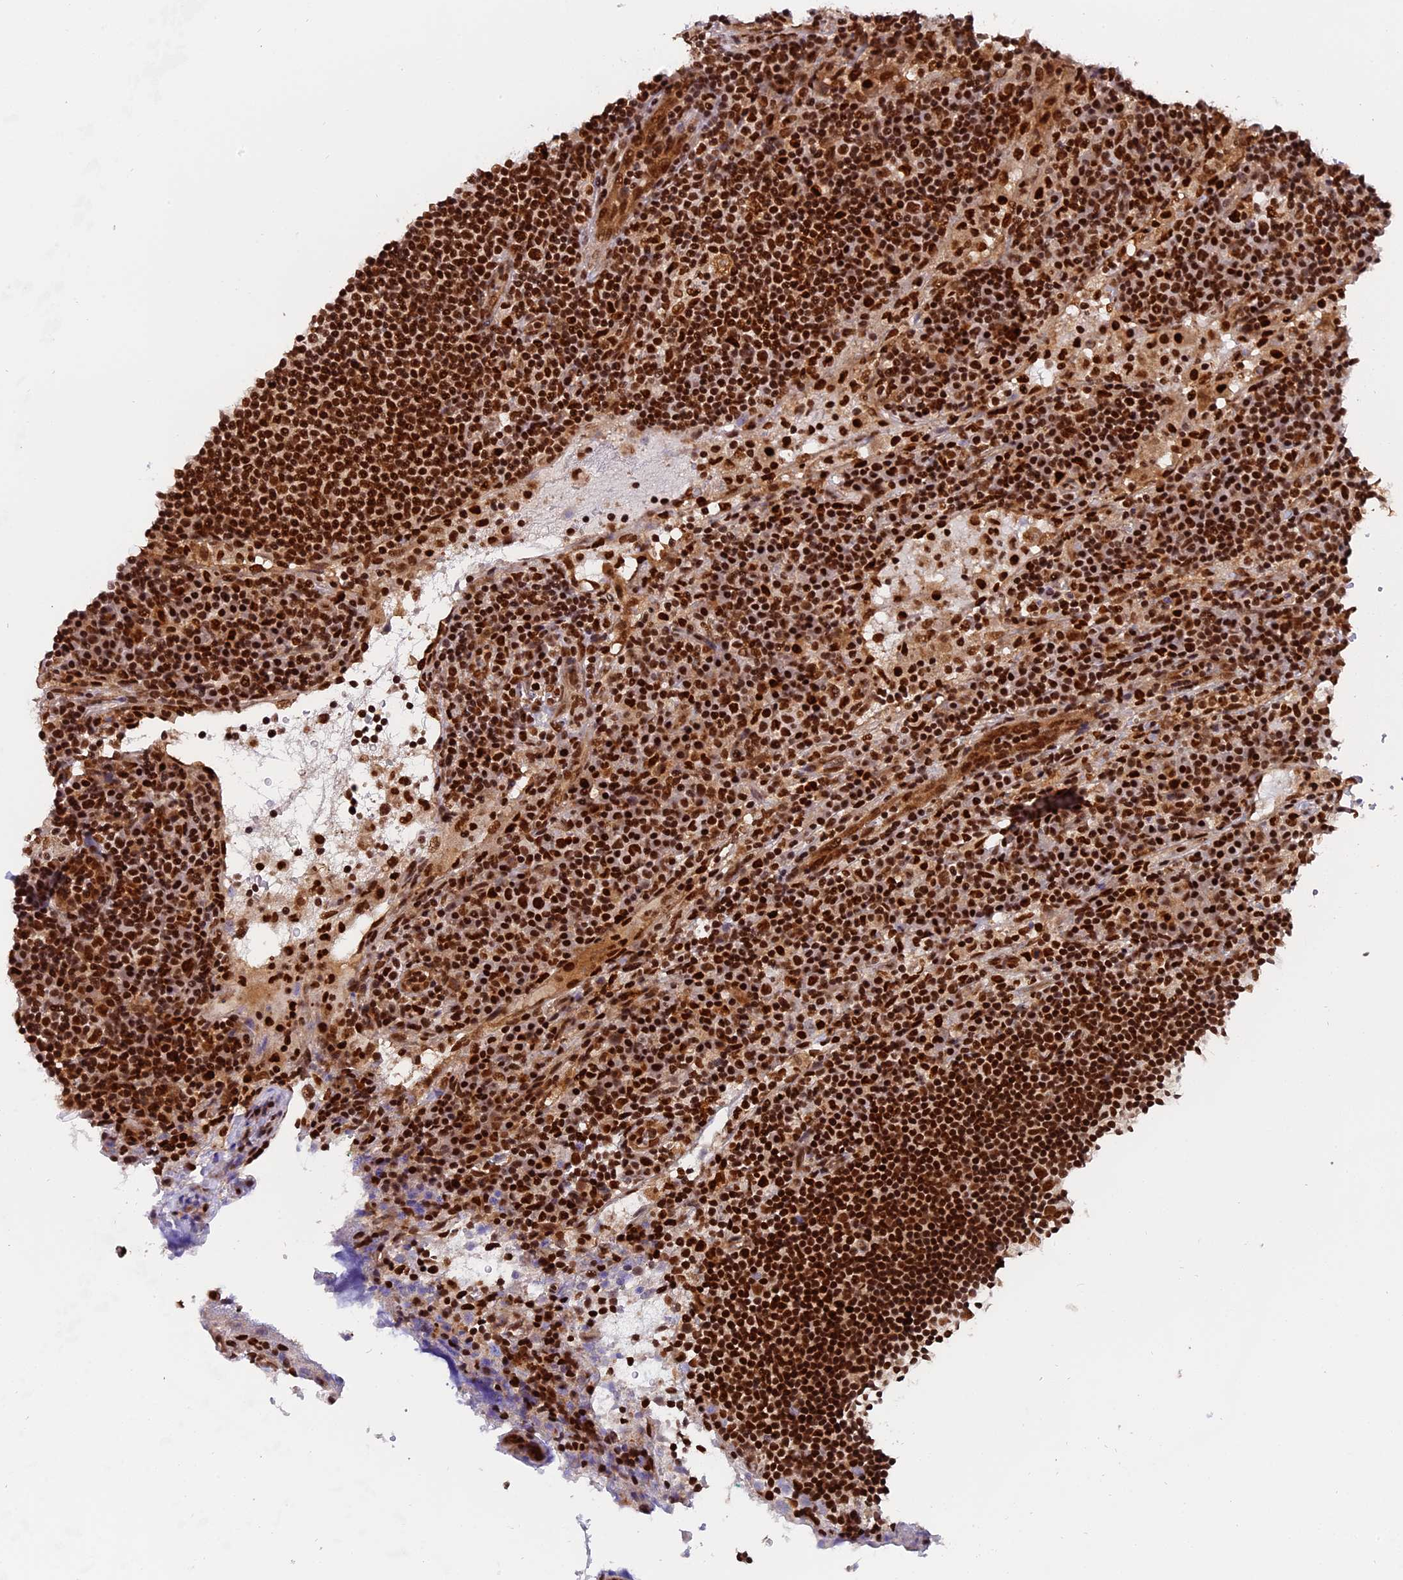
{"staining": {"intensity": "strong", "quantity": ">75%", "location": "nuclear"}, "tissue": "lymph node", "cell_type": "Non-germinal center cells", "image_type": "normal", "snomed": [{"axis": "morphology", "description": "Normal tissue, NOS"}, {"axis": "topography", "description": "Lymph node"}], "caption": "Immunohistochemistry micrograph of unremarkable human lymph node stained for a protein (brown), which displays high levels of strong nuclear positivity in approximately >75% of non-germinal center cells.", "gene": "RAMACL", "patient": {"sex": "female", "age": 53}}